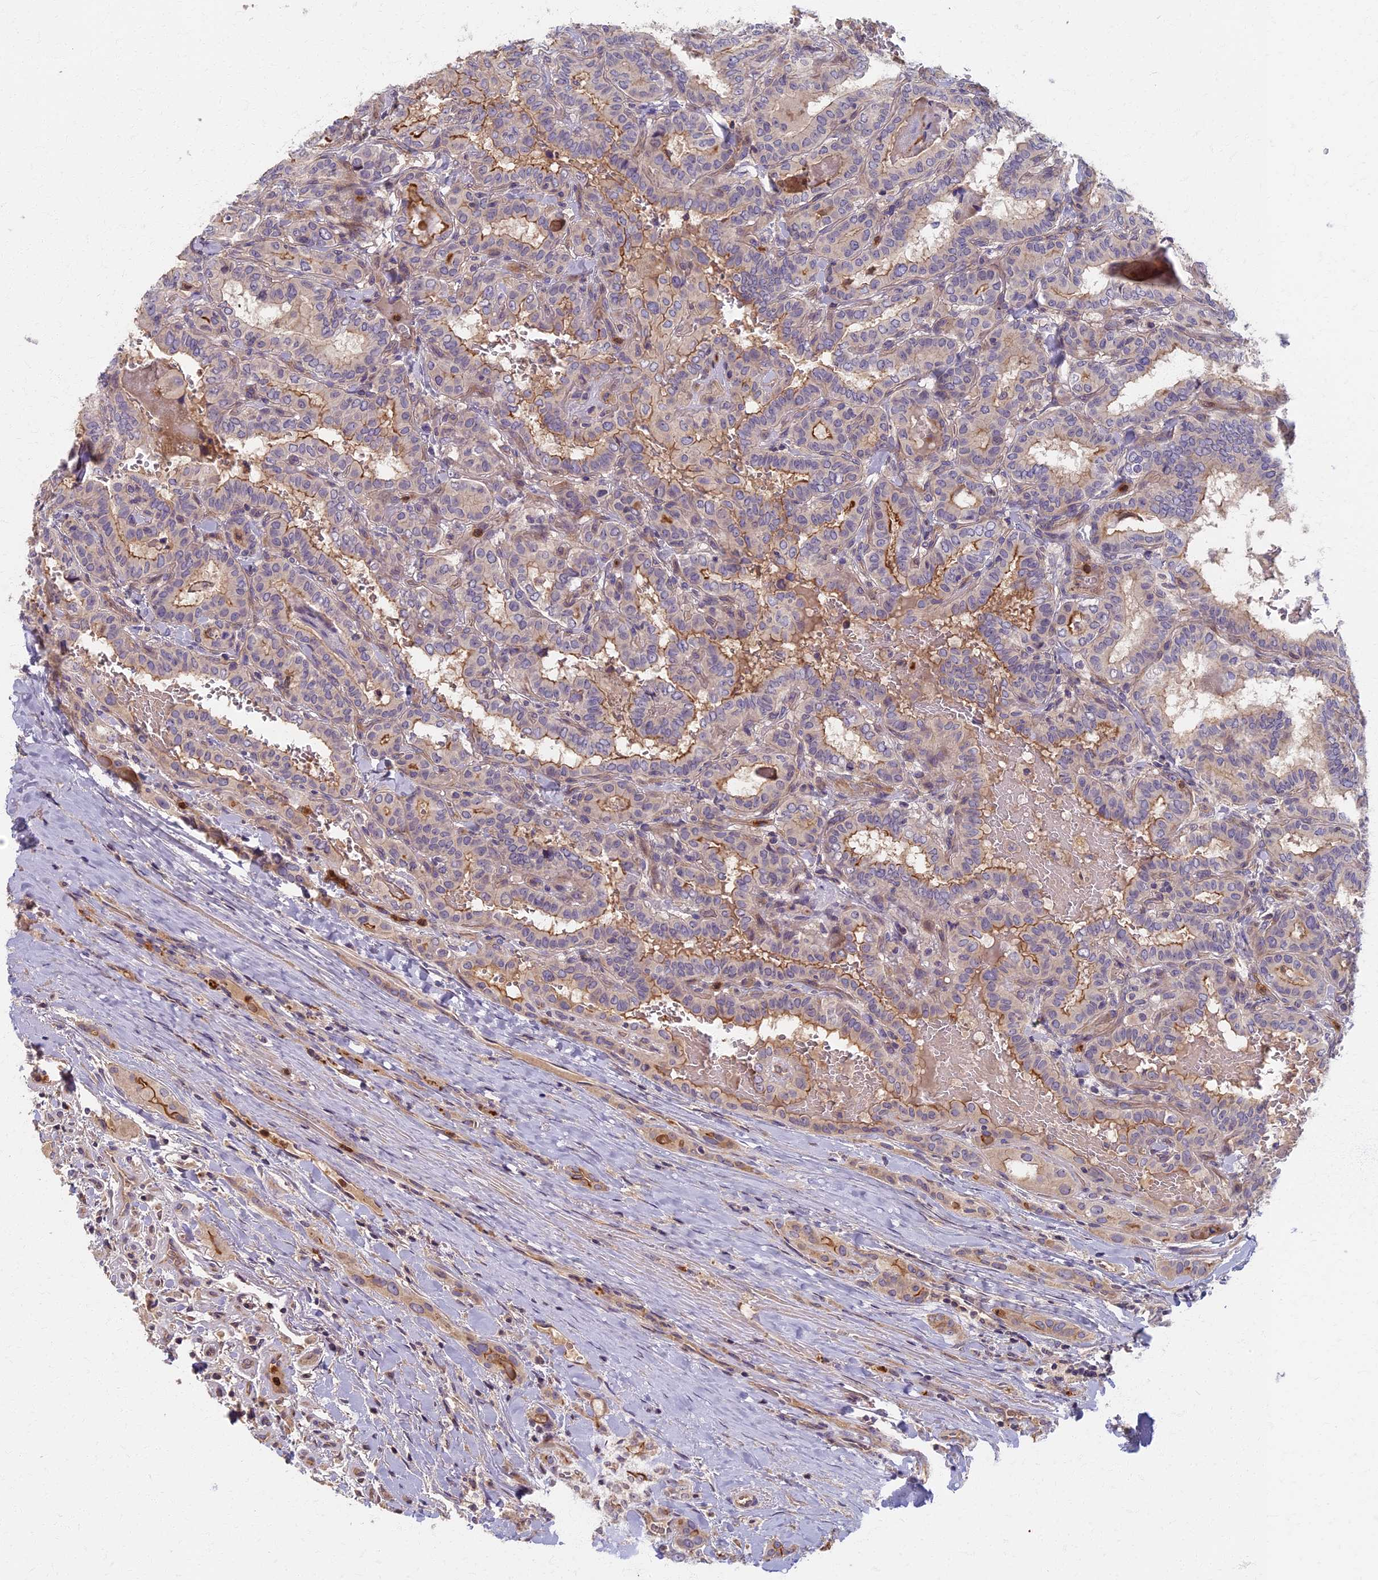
{"staining": {"intensity": "moderate", "quantity": "<25%", "location": "cytoplasmic/membranous"}, "tissue": "thyroid cancer", "cell_type": "Tumor cells", "image_type": "cancer", "snomed": [{"axis": "morphology", "description": "Papillary adenocarcinoma, NOS"}, {"axis": "topography", "description": "Thyroid gland"}], "caption": "High-magnification brightfield microscopy of thyroid cancer stained with DAB (brown) and counterstained with hematoxylin (blue). tumor cells exhibit moderate cytoplasmic/membranous positivity is identified in approximately<25% of cells. (DAB (3,3'-diaminobenzidine) IHC, brown staining for protein, blue staining for nuclei).", "gene": "AP4E1", "patient": {"sex": "female", "age": 72}}